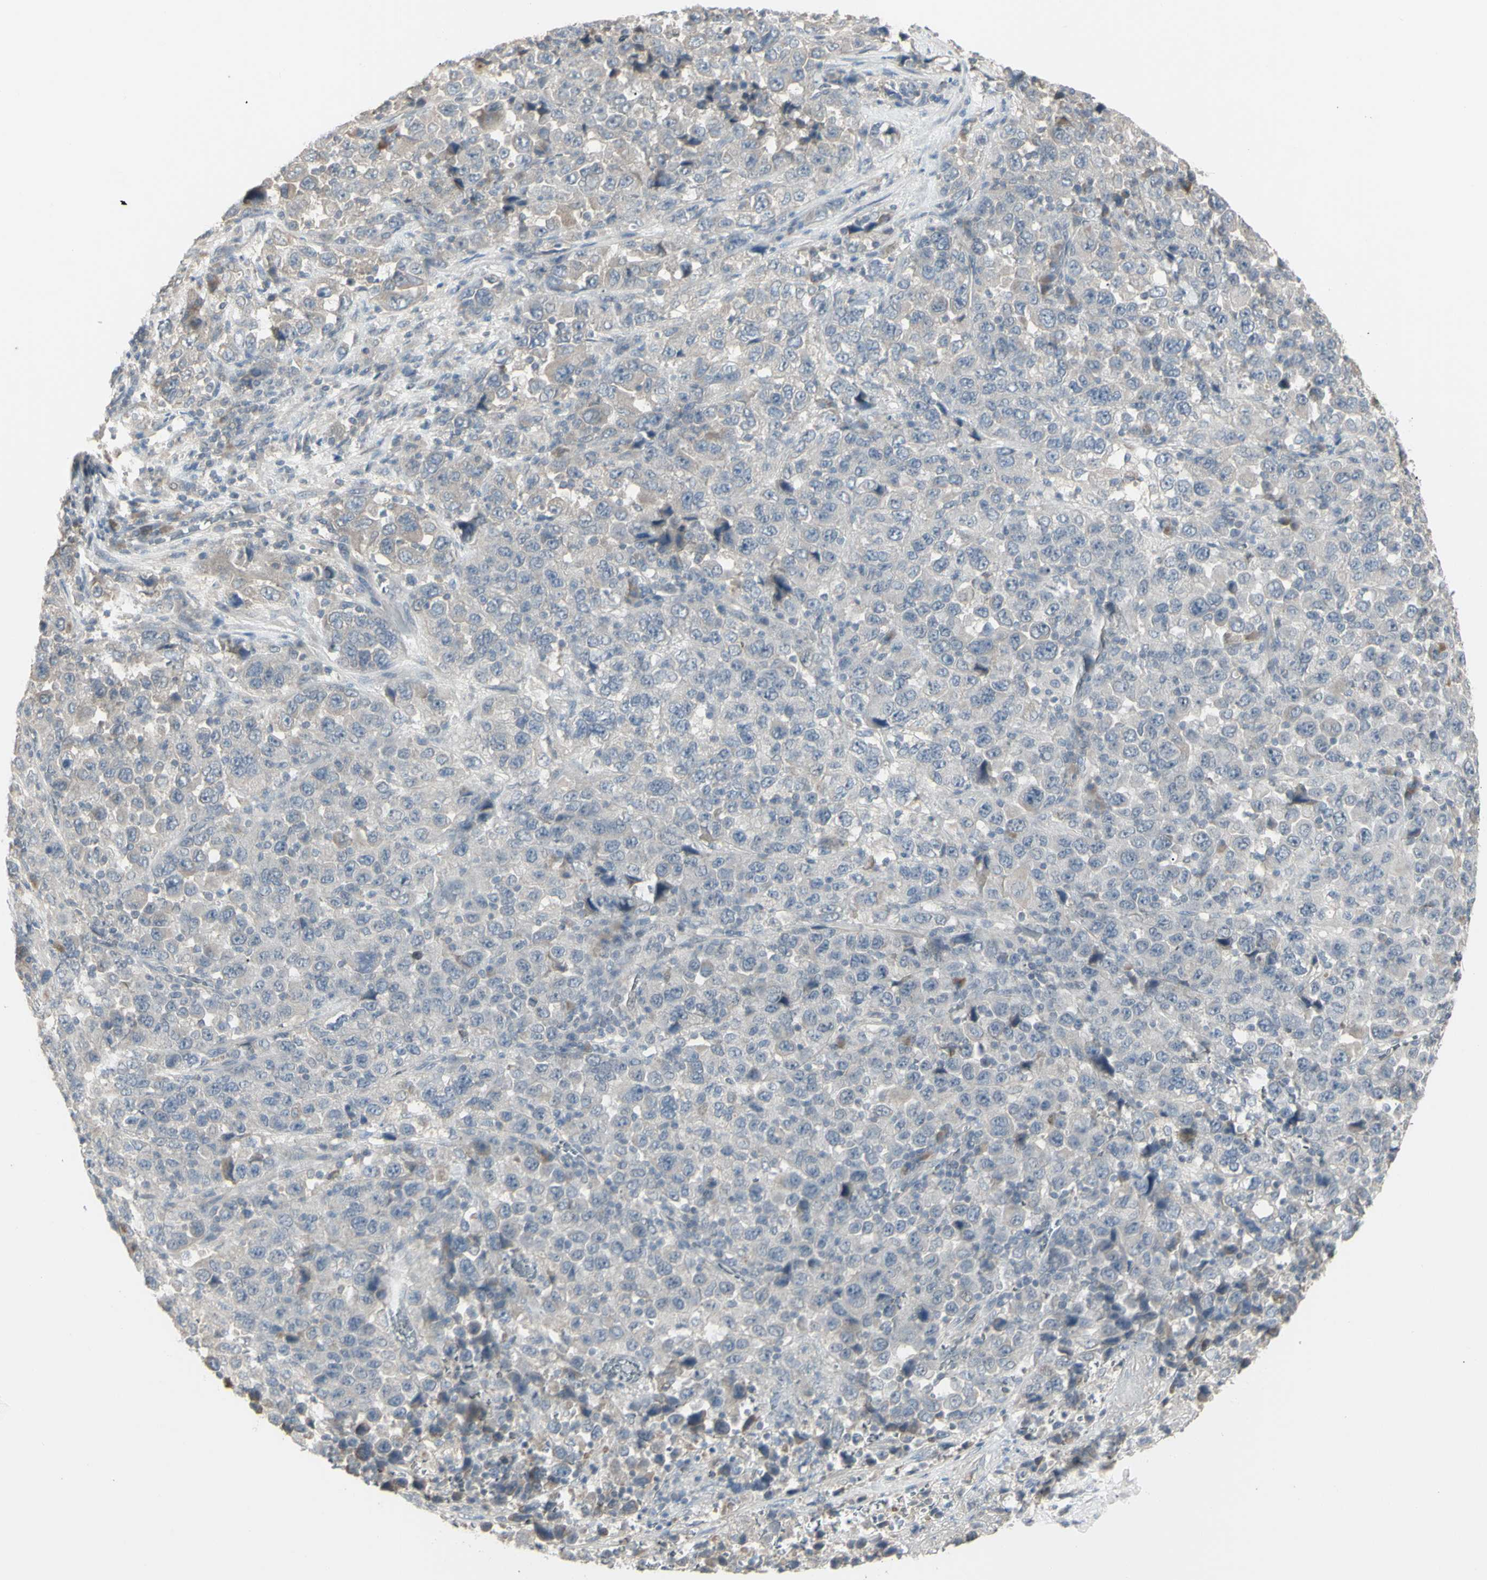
{"staining": {"intensity": "weak", "quantity": "<25%", "location": "cytoplasmic/membranous"}, "tissue": "stomach cancer", "cell_type": "Tumor cells", "image_type": "cancer", "snomed": [{"axis": "morphology", "description": "Normal tissue, NOS"}, {"axis": "morphology", "description": "Adenocarcinoma, NOS"}, {"axis": "topography", "description": "Stomach, upper"}, {"axis": "topography", "description": "Stomach"}], "caption": "Micrograph shows no significant protein staining in tumor cells of stomach cancer. Brightfield microscopy of immunohistochemistry stained with DAB (3,3'-diaminobenzidine) (brown) and hematoxylin (blue), captured at high magnification.", "gene": "PIAS4", "patient": {"sex": "male", "age": 59}}